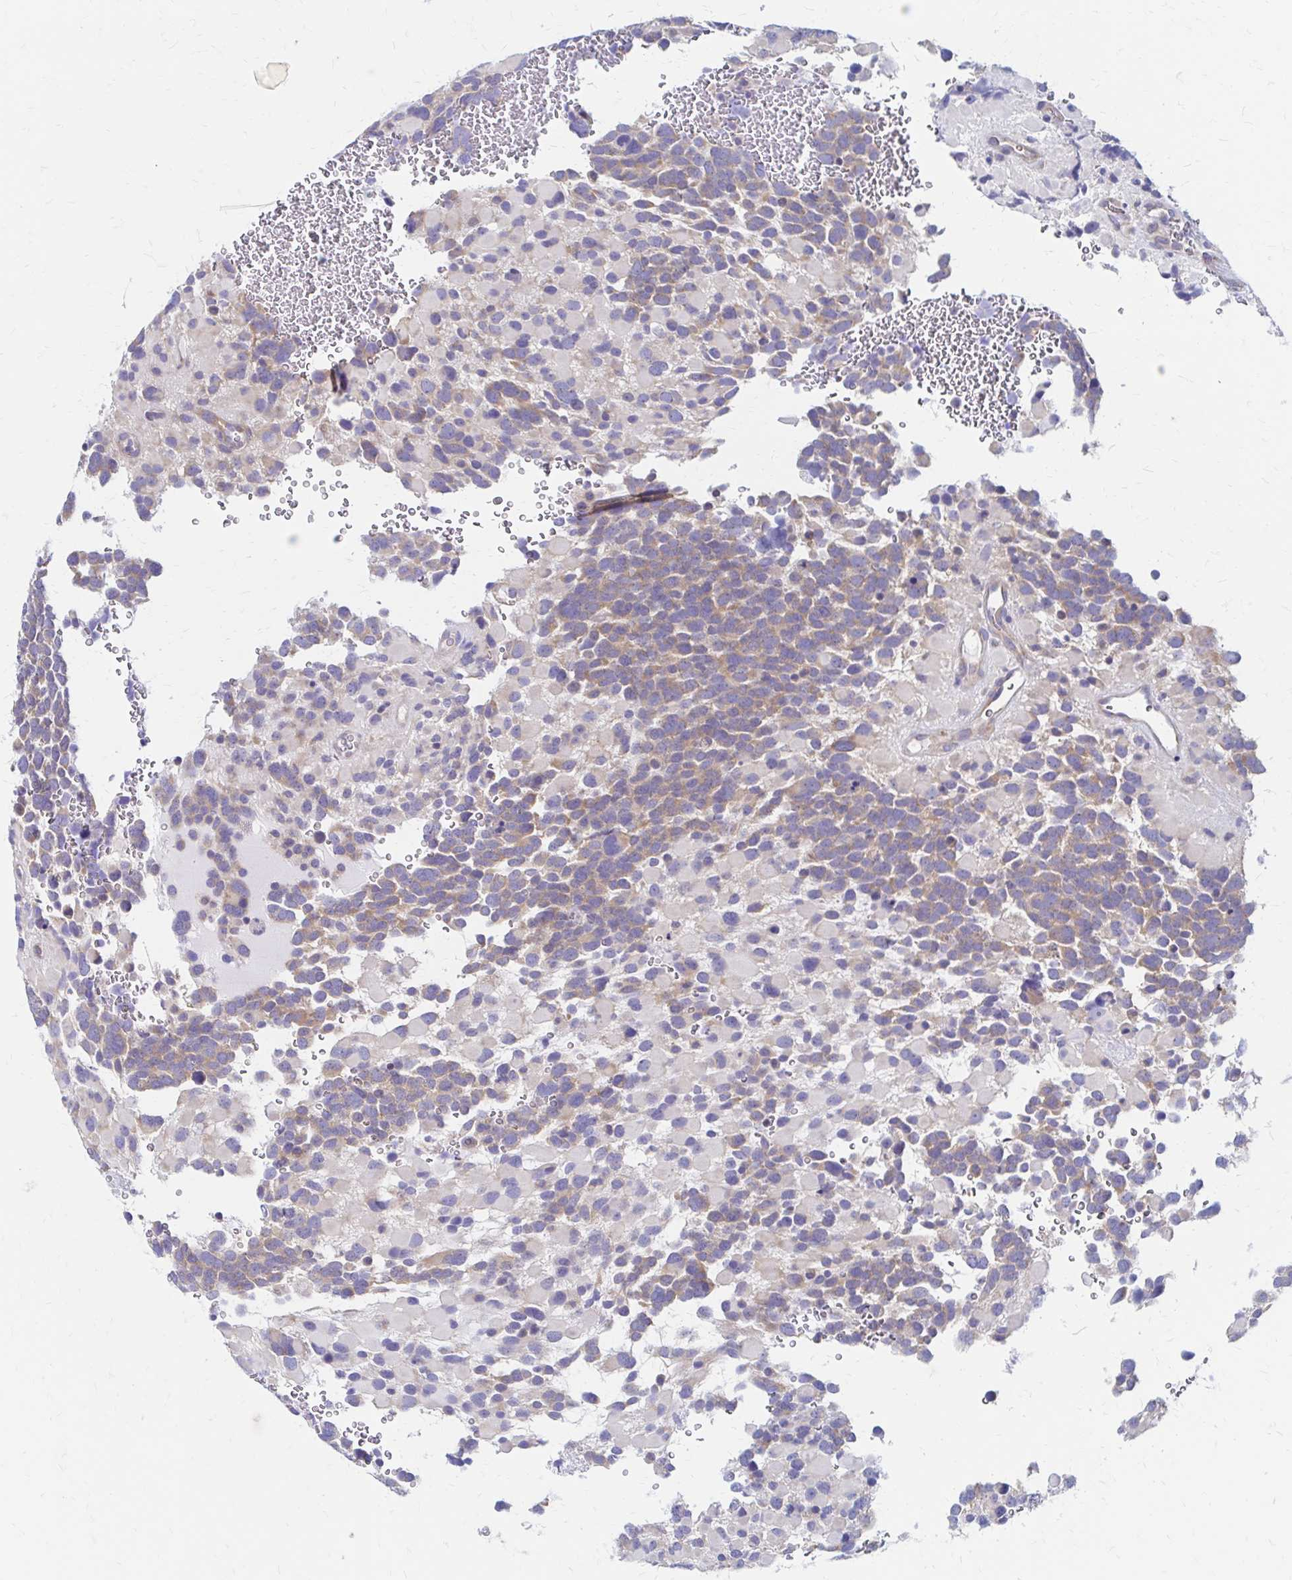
{"staining": {"intensity": "weak", "quantity": "25%-75%", "location": "cytoplasmic/membranous"}, "tissue": "glioma", "cell_type": "Tumor cells", "image_type": "cancer", "snomed": [{"axis": "morphology", "description": "Glioma, malignant, High grade"}, {"axis": "topography", "description": "Brain"}], "caption": "The micrograph shows immunohistochemical staining of glioma. There is weak cytoplasmic/membranous staining is seen in about 25%-75% of tumor cells.", "gene": "RPL27A", "patient": {"sex": "female", "age": 40}}